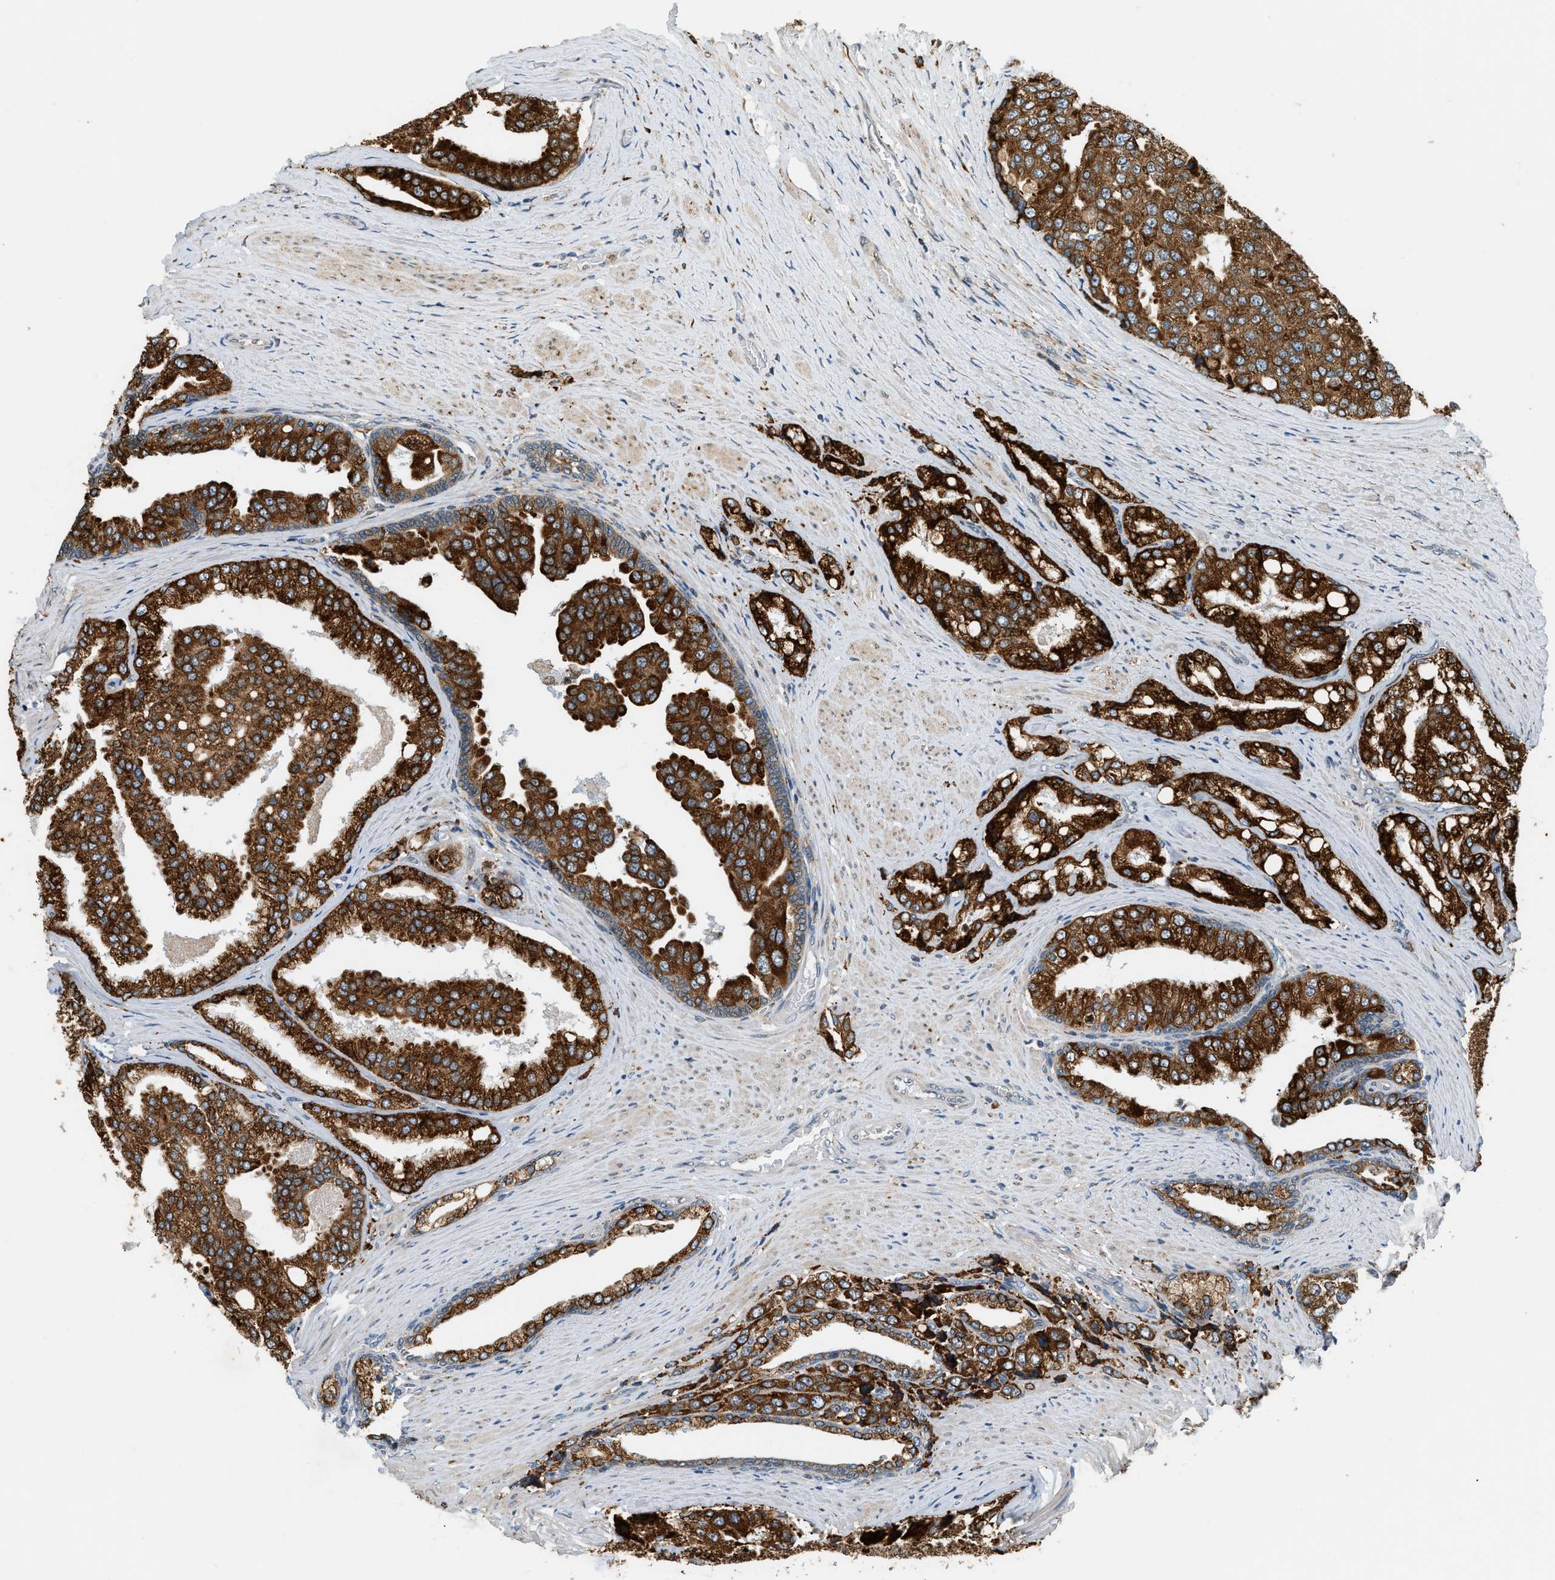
{"staining": {"intensity": "strong", "quantity": ">75%", "location": "cytoplasmic/membranous"}, "tissue": "prostate cancer", "cell_type": "Tumor cells", "image_type": "cancer", "snomed": [{"axis": "morphology", "description": "Adenocarcinoma, High grade"}, {"axis": "topography", "description": "Prostate"}], "caption": "A brown stain highlights strong cytoplasmic/membranous expression of a protein in prostate high-grade adenocarcinoma tumor cells.", "gene": "SEMA4D", "patient": {"sex": "male", "age": 50}}